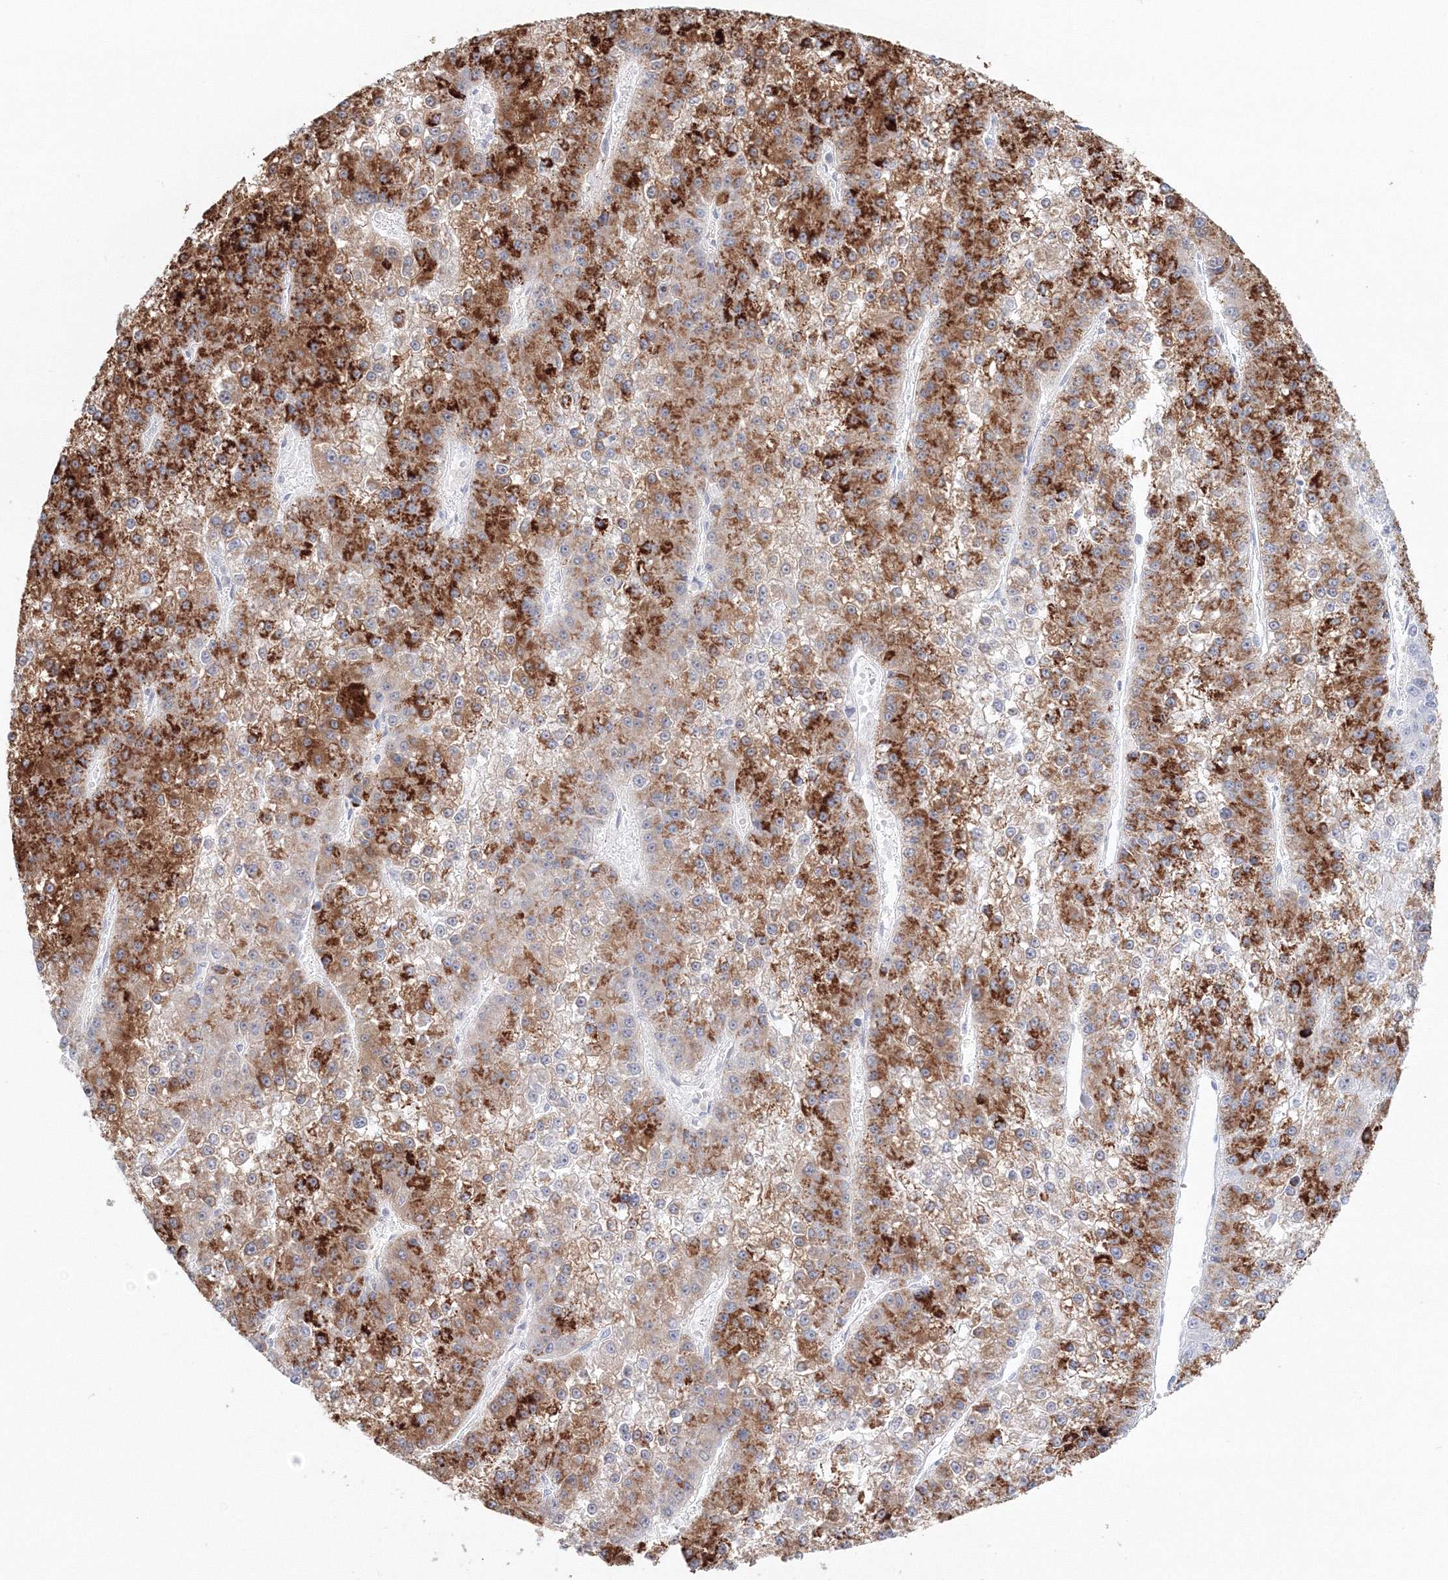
{"staining": {"intensity": "strong", "quantity": ">75%", "location": "cytoplasmic/membranous"}, "tissue": "liver cancer", "cell_type": "Tumor cells", "image_type": "cancer", "snomed": [{"axis": "morphology", "description": "Carcinoma, Hepatocellular, NOS"}, {"axis": "topography", "description": "Liver"}], "caption": "An image of human liver cancer (hepatocellular carcinoma) stained for a protein exhibits strong cytoplasmic/membranous brown staining in tumor cells.", "gene": "VSIG1", "patient": {"sex": "female", "age": 73}}